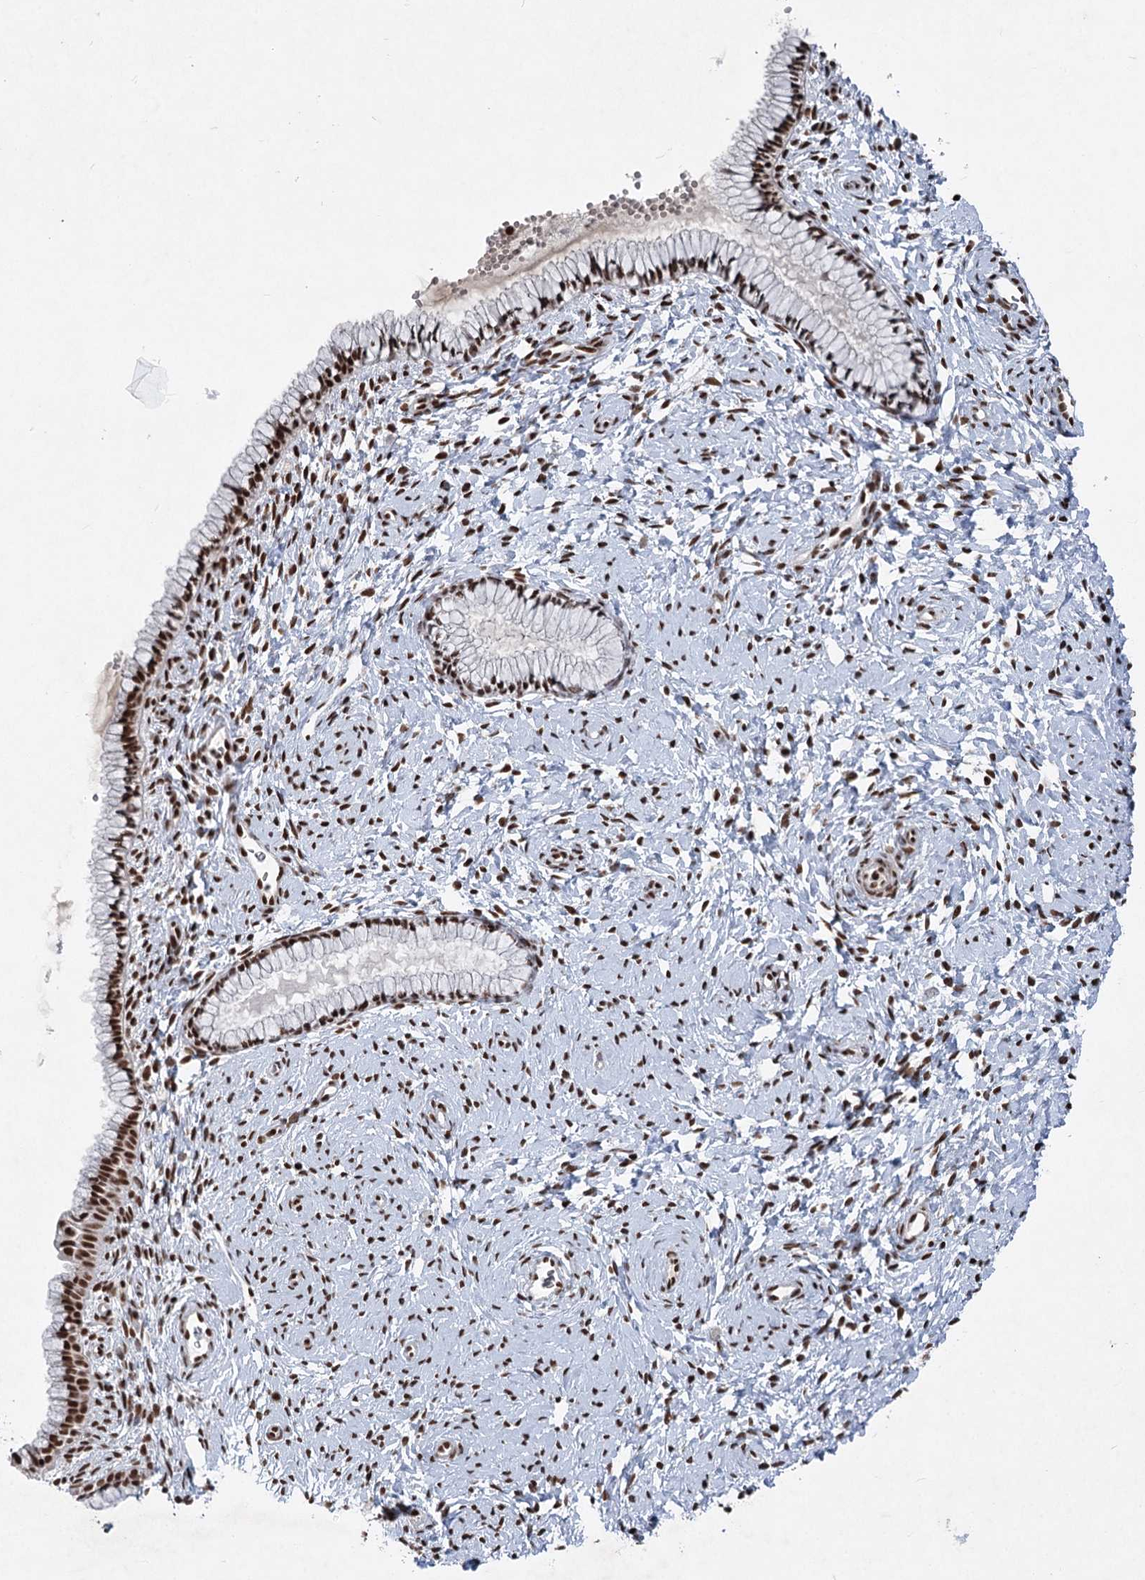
{"staining": {"intensity": "strong", "quantity": ">75%", "location": "nuclear"}, "tissue": "cervix", "cell_type": "Glandular cells", "image_type": "normal", "snomed": [{"axis": "morphology", "description": "Normal tissue, NOS"}, {"axis": "topography", "description": "Cervix"}], "caption": "Strong nuclear expression is seen in about >75% of glandular cells in normal cervix.", "gene": "CGGBP1", "patient": {"sex": "female", "age": 33}}